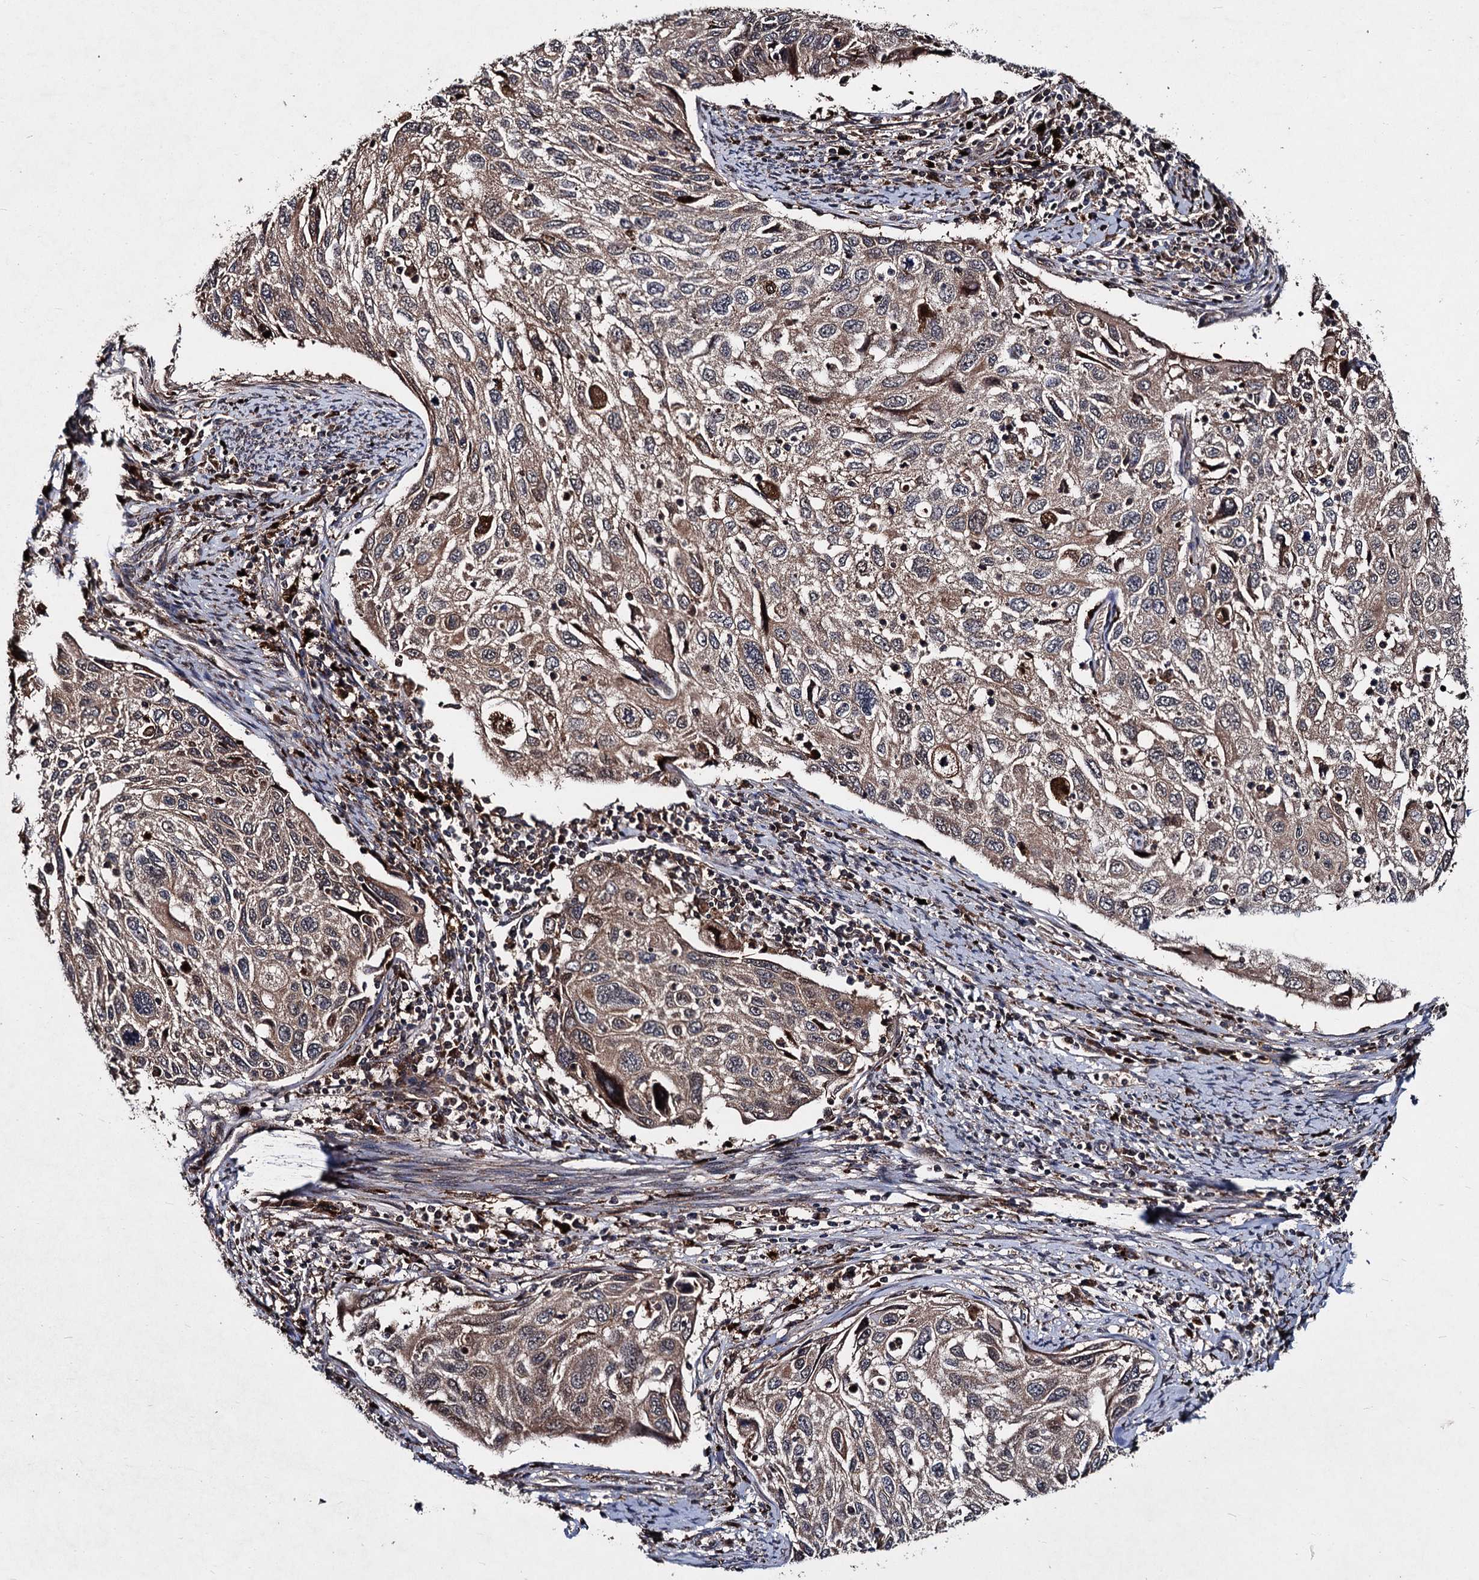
{"staining": {"intensity": "weak", "quantity": ">75%", "location": "cytoplasmic/membranous"}, "tissue": "cervical cancer", "cell_type": "Tumor cells", "image_type": "cancer", "snomed": [{"axis": "morphology", "description": "Squamous cell carcinoma, NOS"}, {"axis": "topography", "description": "Cervix"}], "caption": "This histopathology image demonstrates cervical cancer stained with IHC to label a protein in brown. The cytoplasmic/membranous of tumor cells show weak positivity for the protein. Nuclei are counter-stained blue.", "gene": "BCL2L2", "patient": {"sex": "female", "age": 70}}